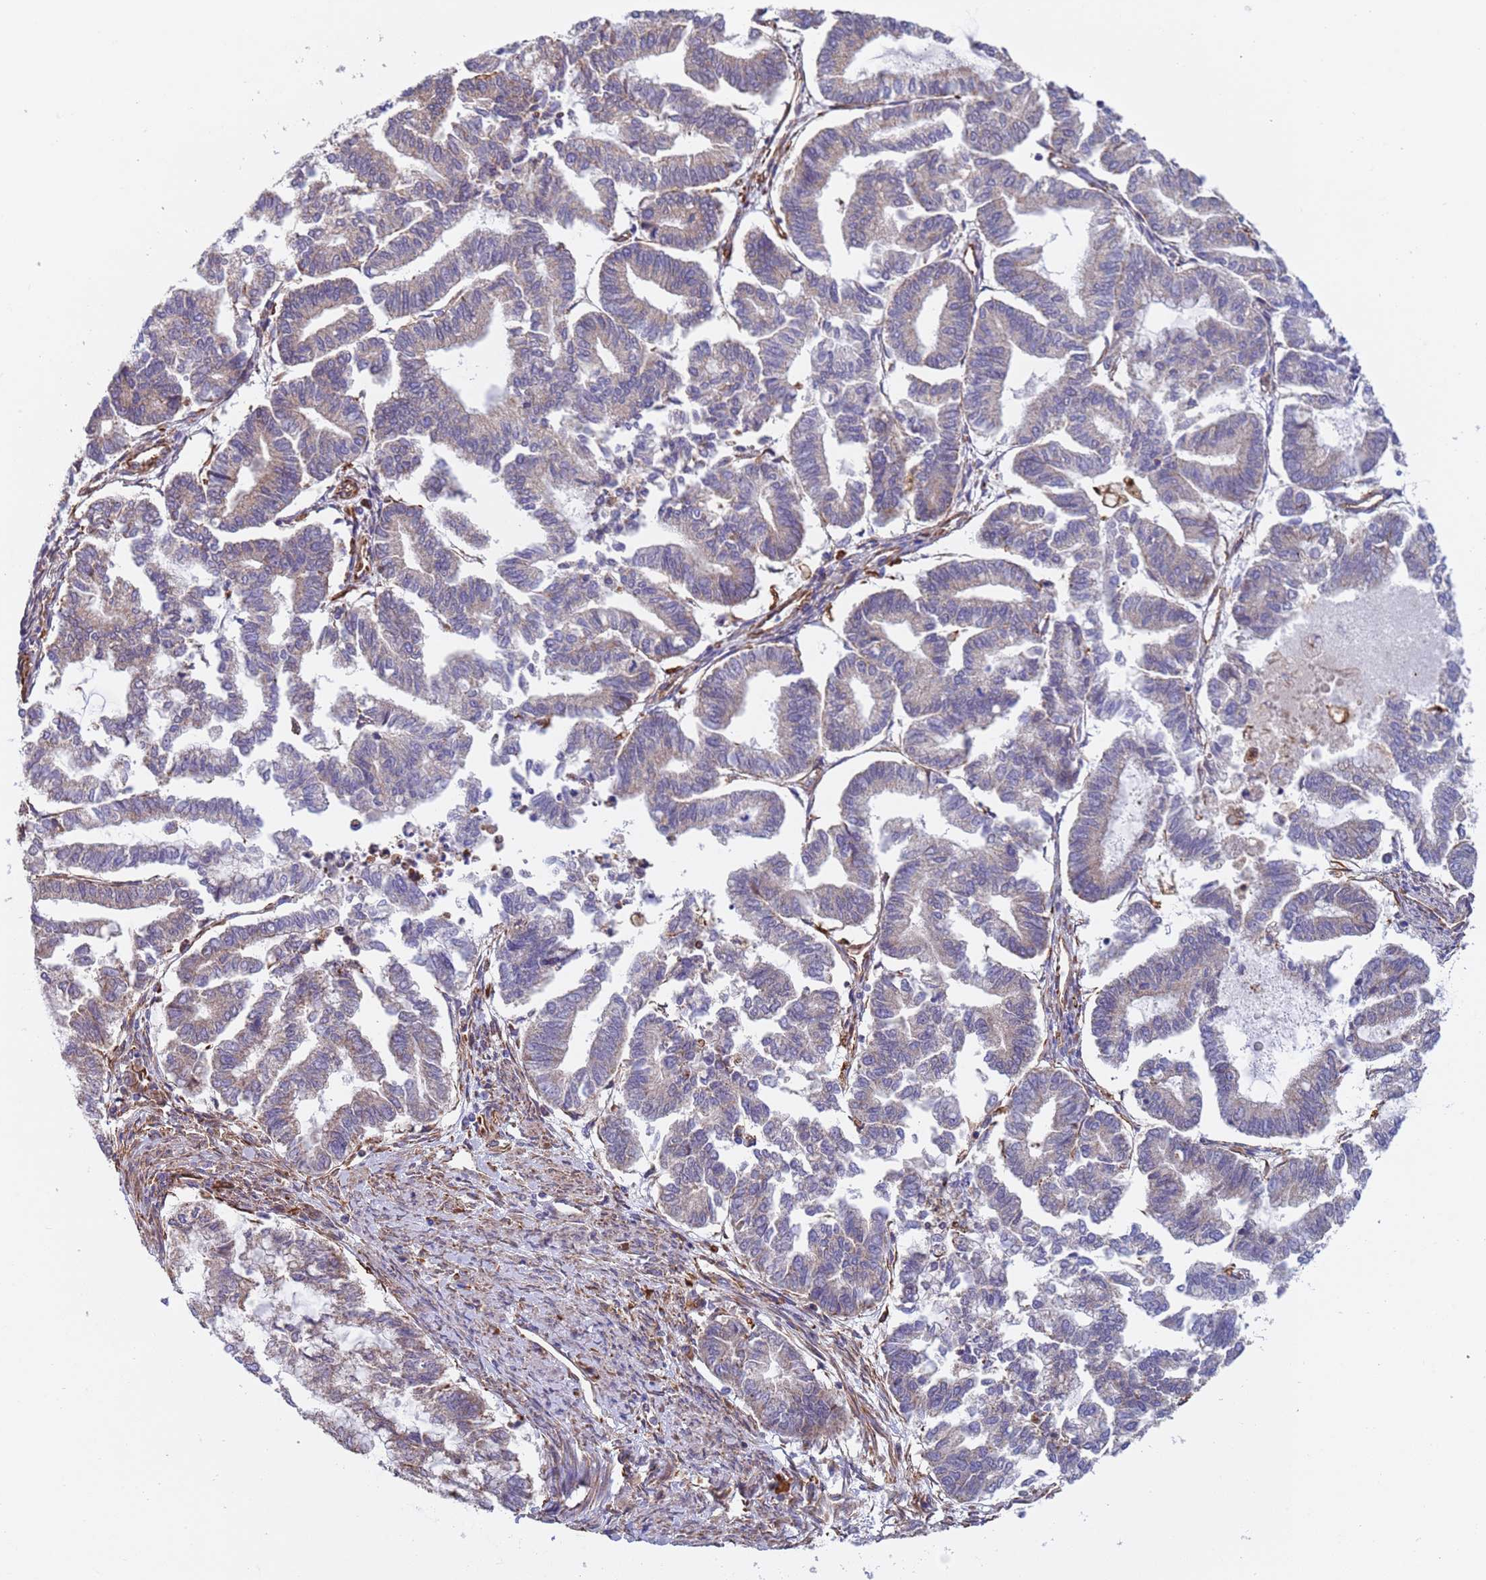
{"staining": {"intensity": "weak", "quantity": "<25%", "location": "cytoplasmic/membranous"}, "tissue": "endometrial cancer", "cell_type": "Tumor cells", "image_type": "cancer", "snomed": [{"axis": "morphology", "description": "Adenocarcinoma, NOS"}, {"axis": "topography", "description": "Endometrium"}], "caption": "This is an immunohistochemistry image of endometrial cancer (adenocarcinoma). There is no expression in tumor cells.", "gene": "NUDT12", "patient": {"sex": "female", "age": 79}}